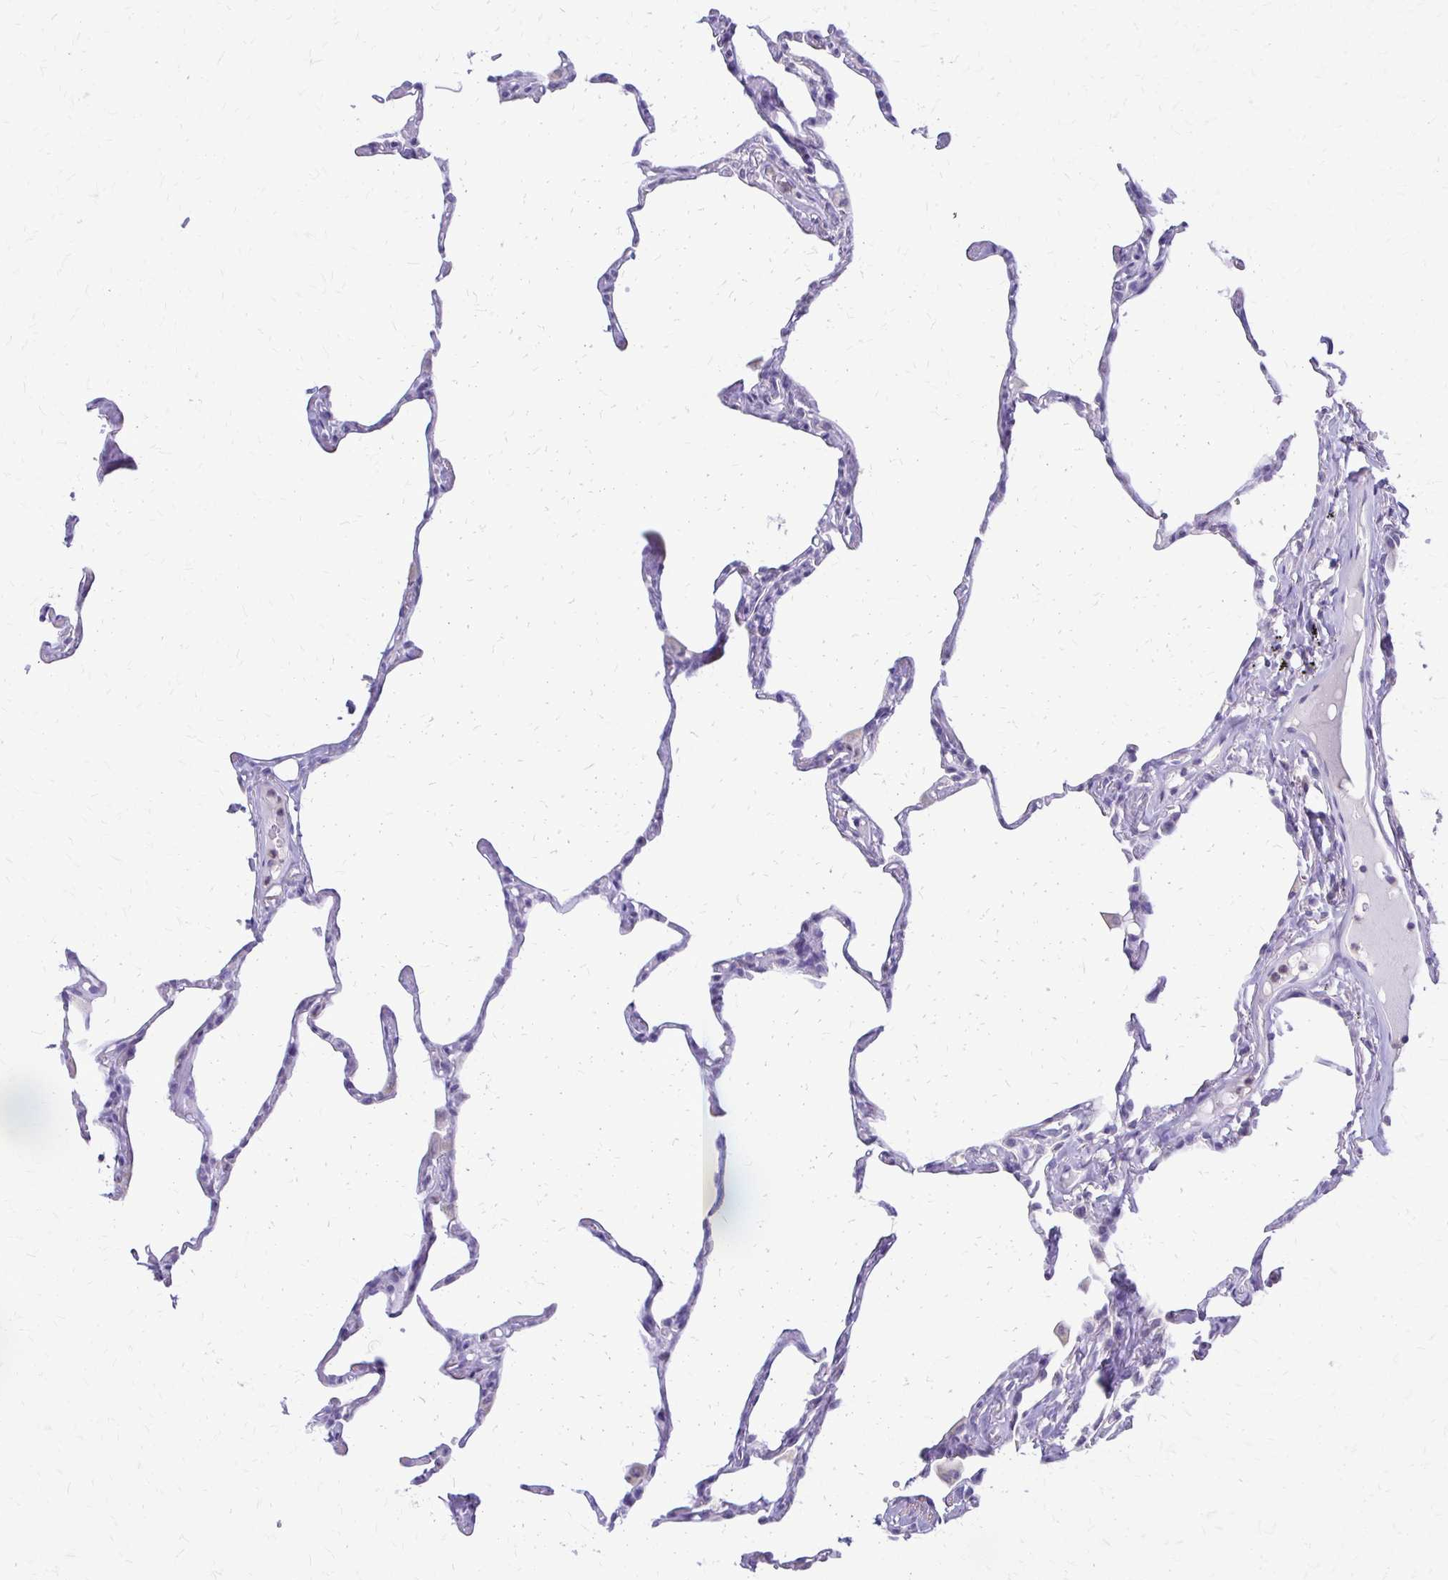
{"staining": {"intensity": "negative", "quantity": "none", "location": "none"}, "tissue": "lung", "cell_type": "Alveolar cells", "image_type": "normal", "snomed": [{"axis": "morphology", "description": "Normal tissue, NOS"}, {"axis": "topography", "description": "Lung"}], "caption": "Alveolar cells are negative for brown protein staining in normal lung. (Brightfield microscopy of DAB (3,3'-diaminobenzidine) IHC at high magnification).", "gene": "ALPG", "patient": {"sex": "male", "age": 65}}